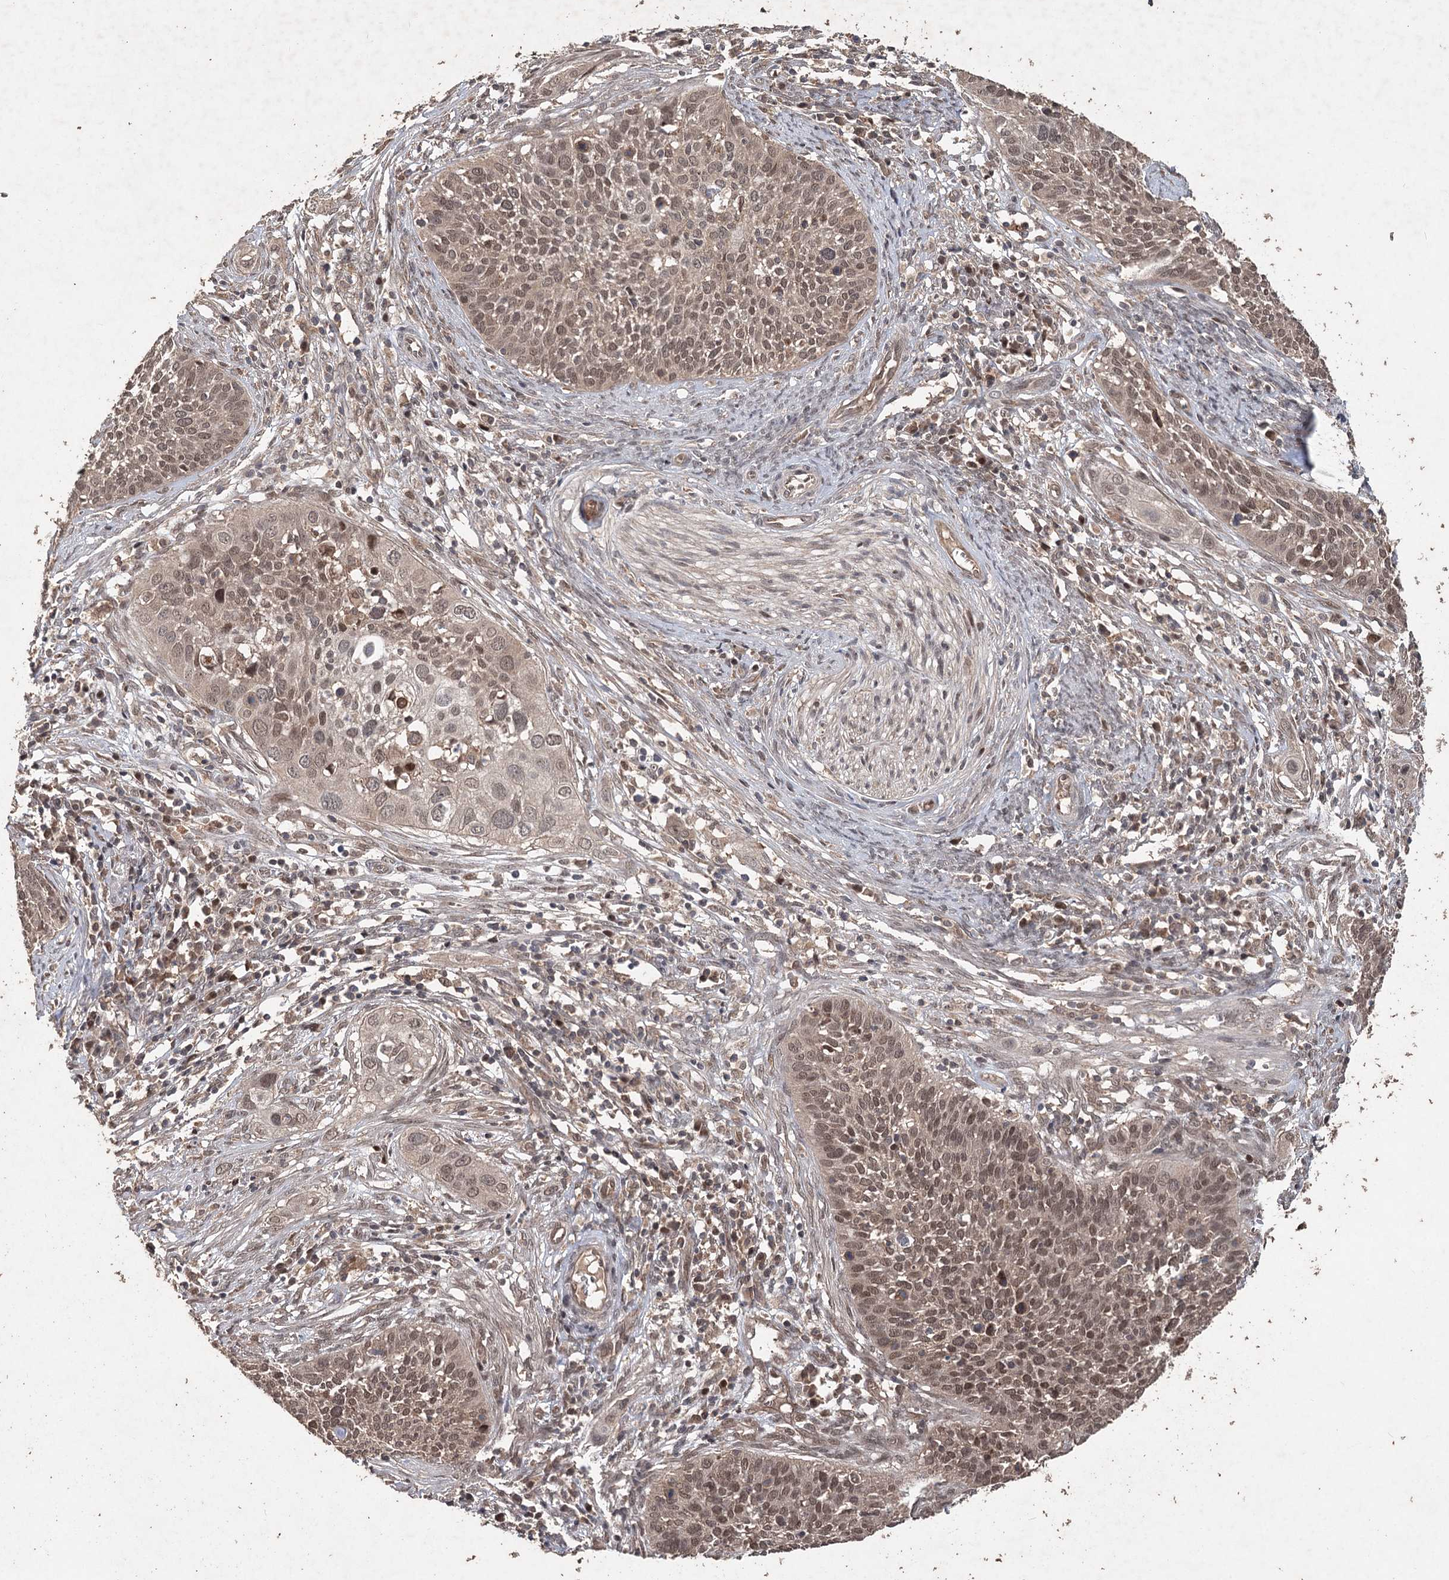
{"staining": {"intensity": "moderate", "quantity": ">75%", "location": "nuclear"}, "tissue": "cervical cancer", "cell_type": "Tumor cells", "image_type": "cancer", "snomed": [{"axis": "morphology", "description": "Squamous cell carcinoma, NOS"}, {"axis": "topography", "description": "Cervix"}], "caption": "Protein expression analysis of human squamous cell carcinoma (cervical) reveals moderate nuclear positivity in about >75% of tumor cells. (Brightfield microscopy of DAB IHC at high magnification).", "gene": "FBXO7", "patient": {"sex": "female", "age": 34}}